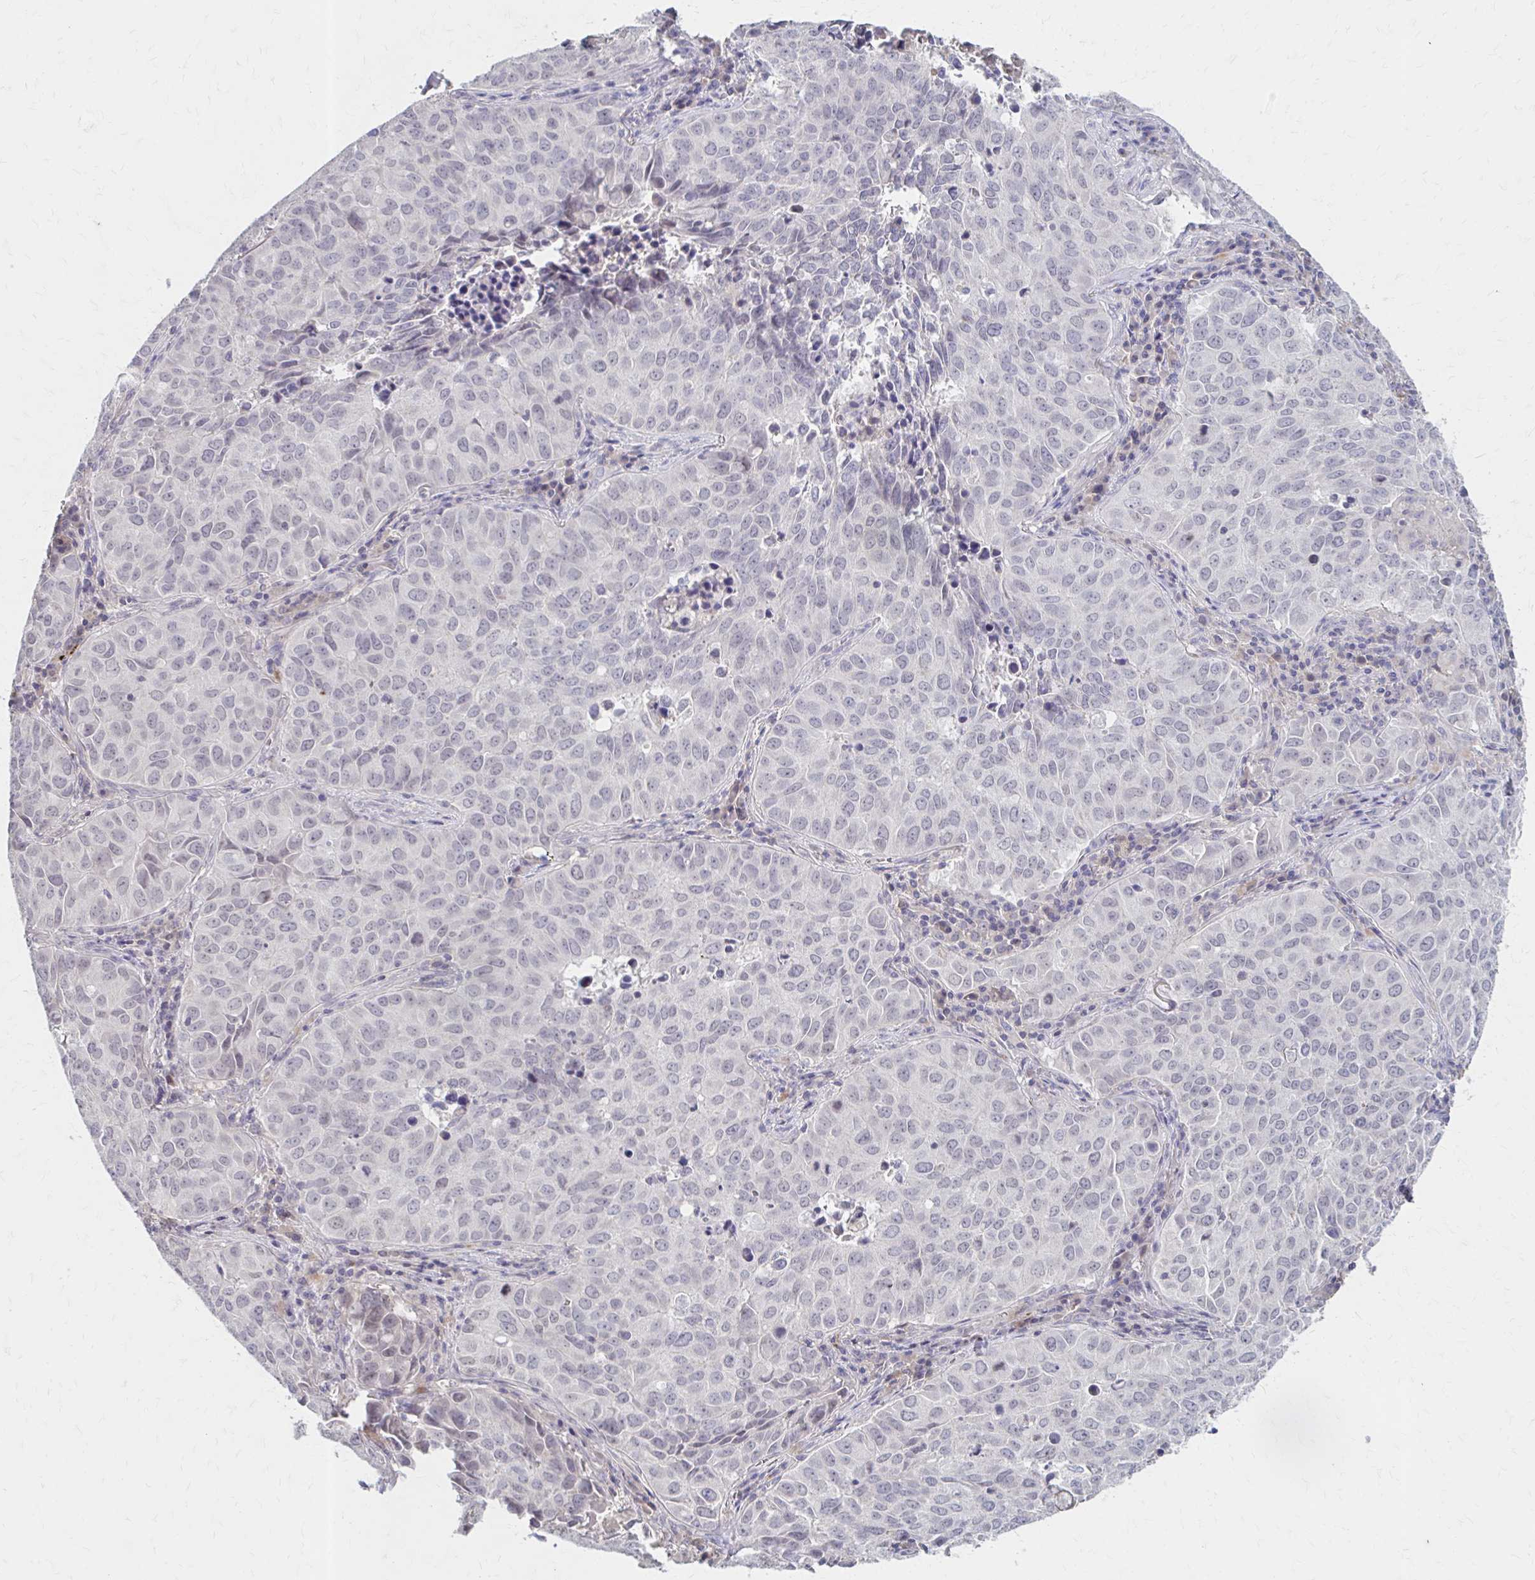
{"staining": {"intensity": "negative", "quantity": "none", "location": "none"}, "tissue": "lung cancer", "cell_type": "Tumor cells", "image_type": "cancer", "snomed": [{"axis": "morphology", "description": "Adenocarcinoma, NOS"}, {"axis": "topography", "description": "Lung"}], "caption": "Immunohistochemistry (IHC) photomicrograph of human lung cancer (adenocarcinoma) stained for a protein (brown), which displays no positivity in tumor cells.", "gene": "HMGCS2", "patient": {"sex": "female", "age": 50}}